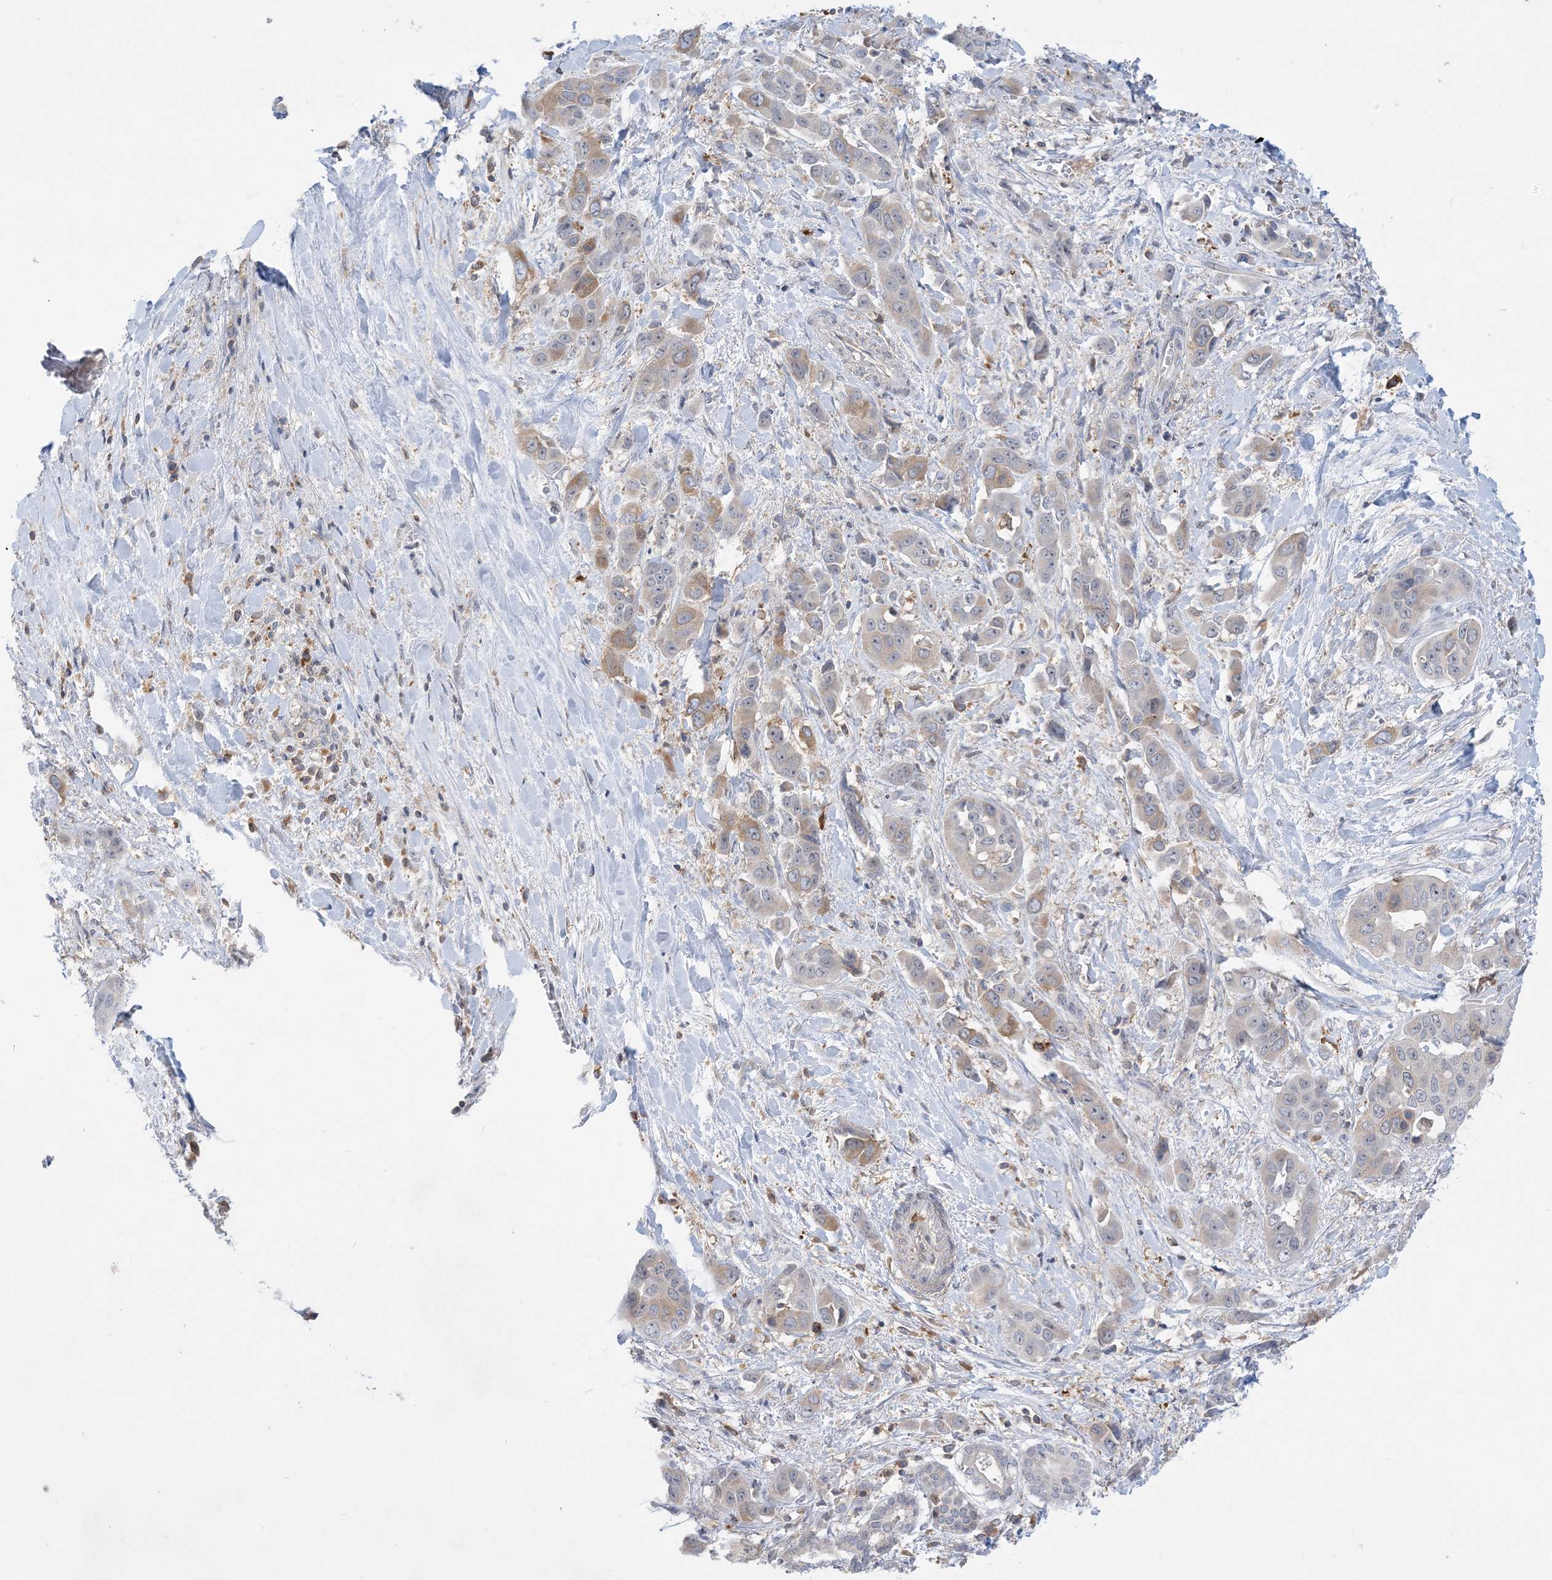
{"staining": {"intensity": "moderate", "quantity": "<25%", "location": "cytoplasmic/membranous"}, "tissue": "liver cancer", "cell_type": "Tumor cells", "image_type": "cancer", "snomed": [{"axis": "morphology", "description": "Cholangiocarcinoma"}, {"axis": "topography", "description": "Liver"}], "caption": "The histopathology image displays a brown stain indicating the presence of a protein in the cytoplasmic/membranous of tumor cells in cholangiocarcinoma (liver). (DAB IHC, brown staining for protein, blue staining for nuclei).", "gene": "AOC1", "patient": {"sex": "female", "age": 52}}